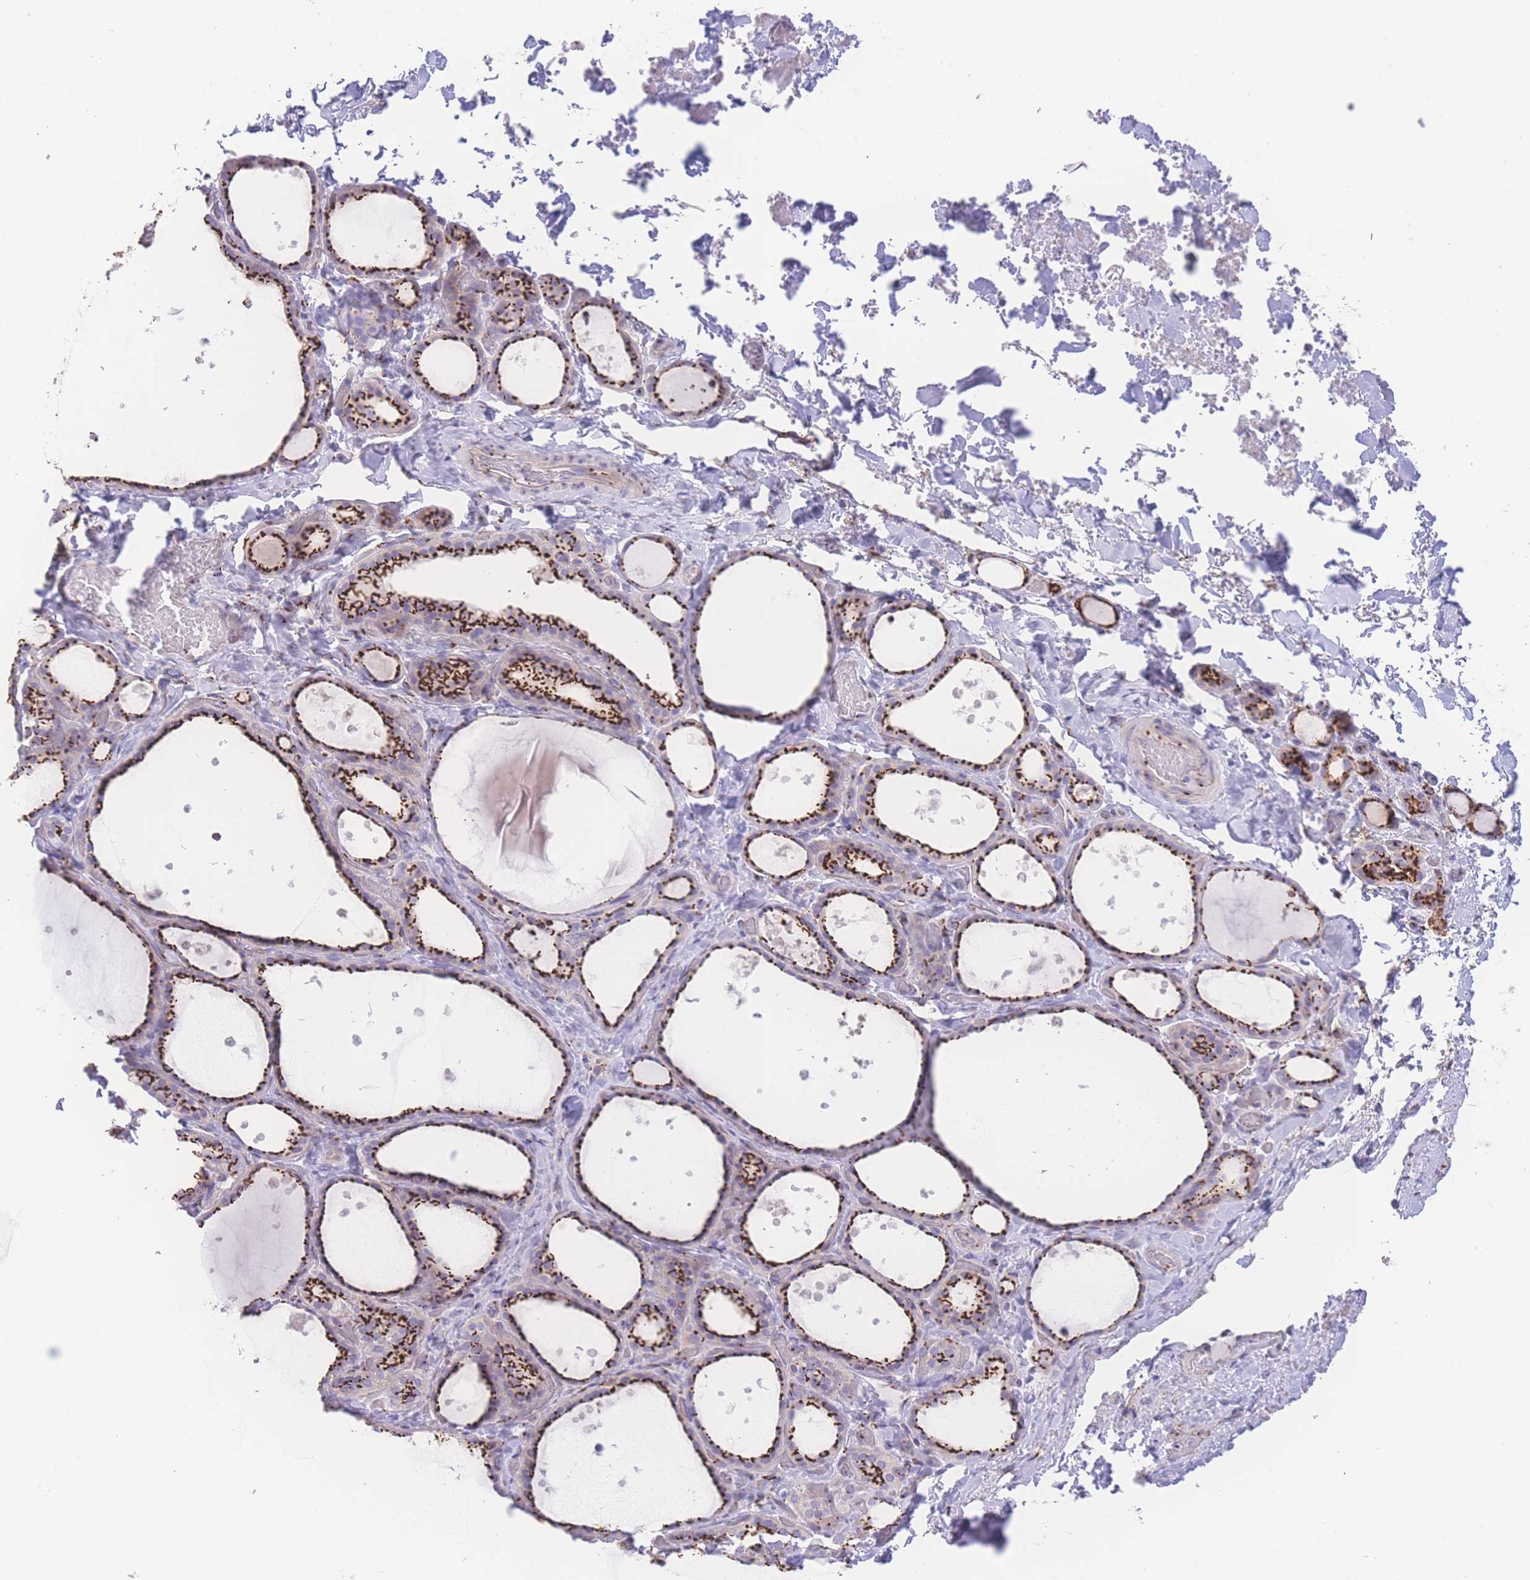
{"staining": {"intensity": "strong", "quantity": ">75%", "location": "cytoplasmic/membranous"}, "tissue": "thyroid gland", "cell_type": "Glandular cells", "image_type": "normal", "snomed": [{"axis": "morphology", "description": "Normal tissue, NOS"}, {"axis": "topography", "description": "Thyroid gland"}], "caption": "Thyroid gland stained for a protein displays strong cytoplasmic/membranous positivity in glandular cells. (DAB = brown stain, brightfield microscopy at high magnification).", "gene": "GOLM2", "patient": {"sex": "female", "age": 44}}